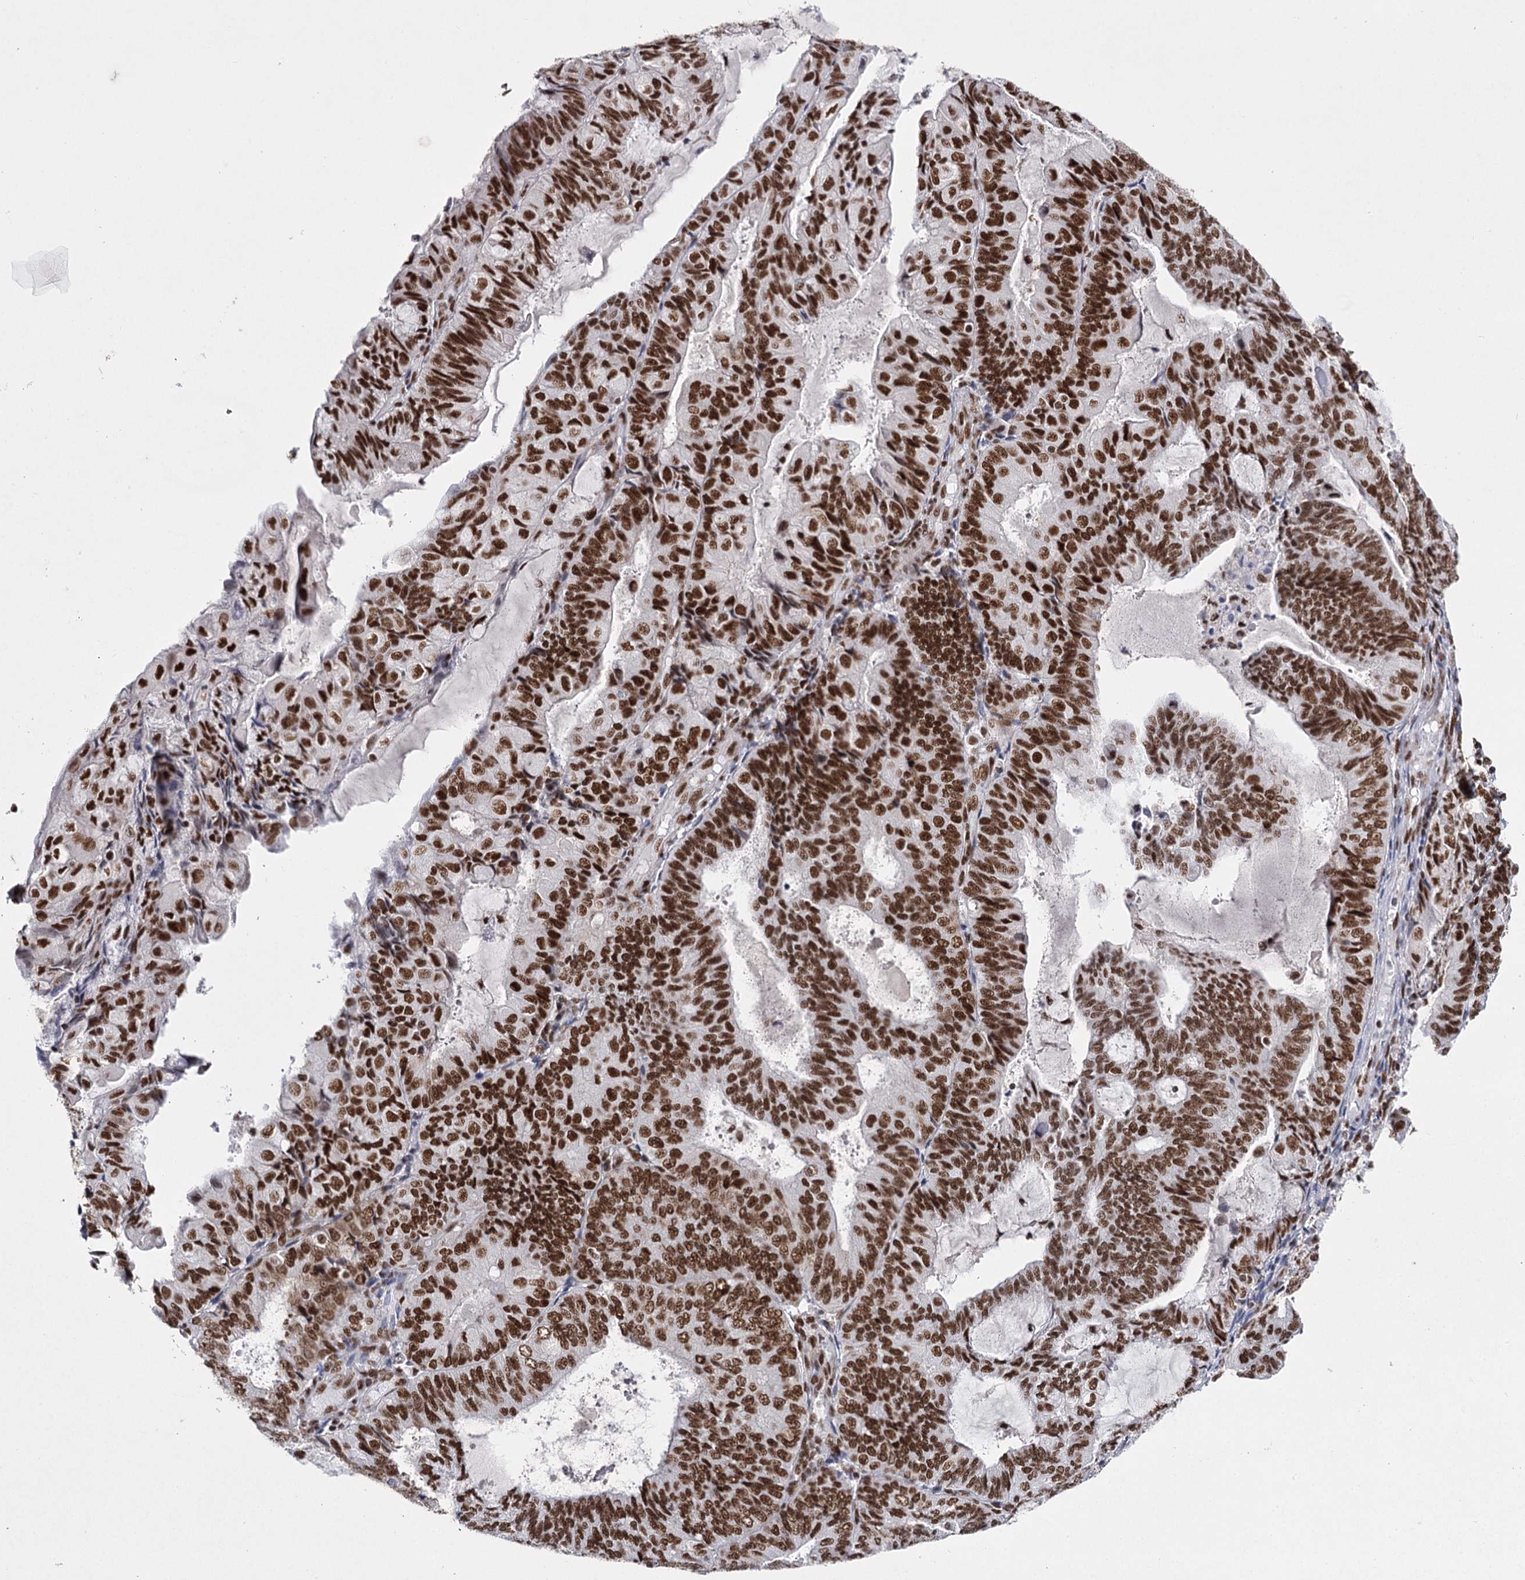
{"staining": {"intensity": "strong", "quantity": ">75%", "location": "nuclear"}, "tissue": "endometrial cancer", "cell_type": "Tumor cells", "image_type": "cancer", "snomed": [{"axis": "morphology", "description": "Adenocarcinoma, NOS"}, {"axis": "topography", "description": "Endometrium"}], "caption": "Adenocarcinoma (endometrial) stained for a protein (brown) displays strong nuclear positive staining in approximately >75% of tumor cells.", "gene": "SCAF8", "patient": {"sex": "female", "age": 81}}